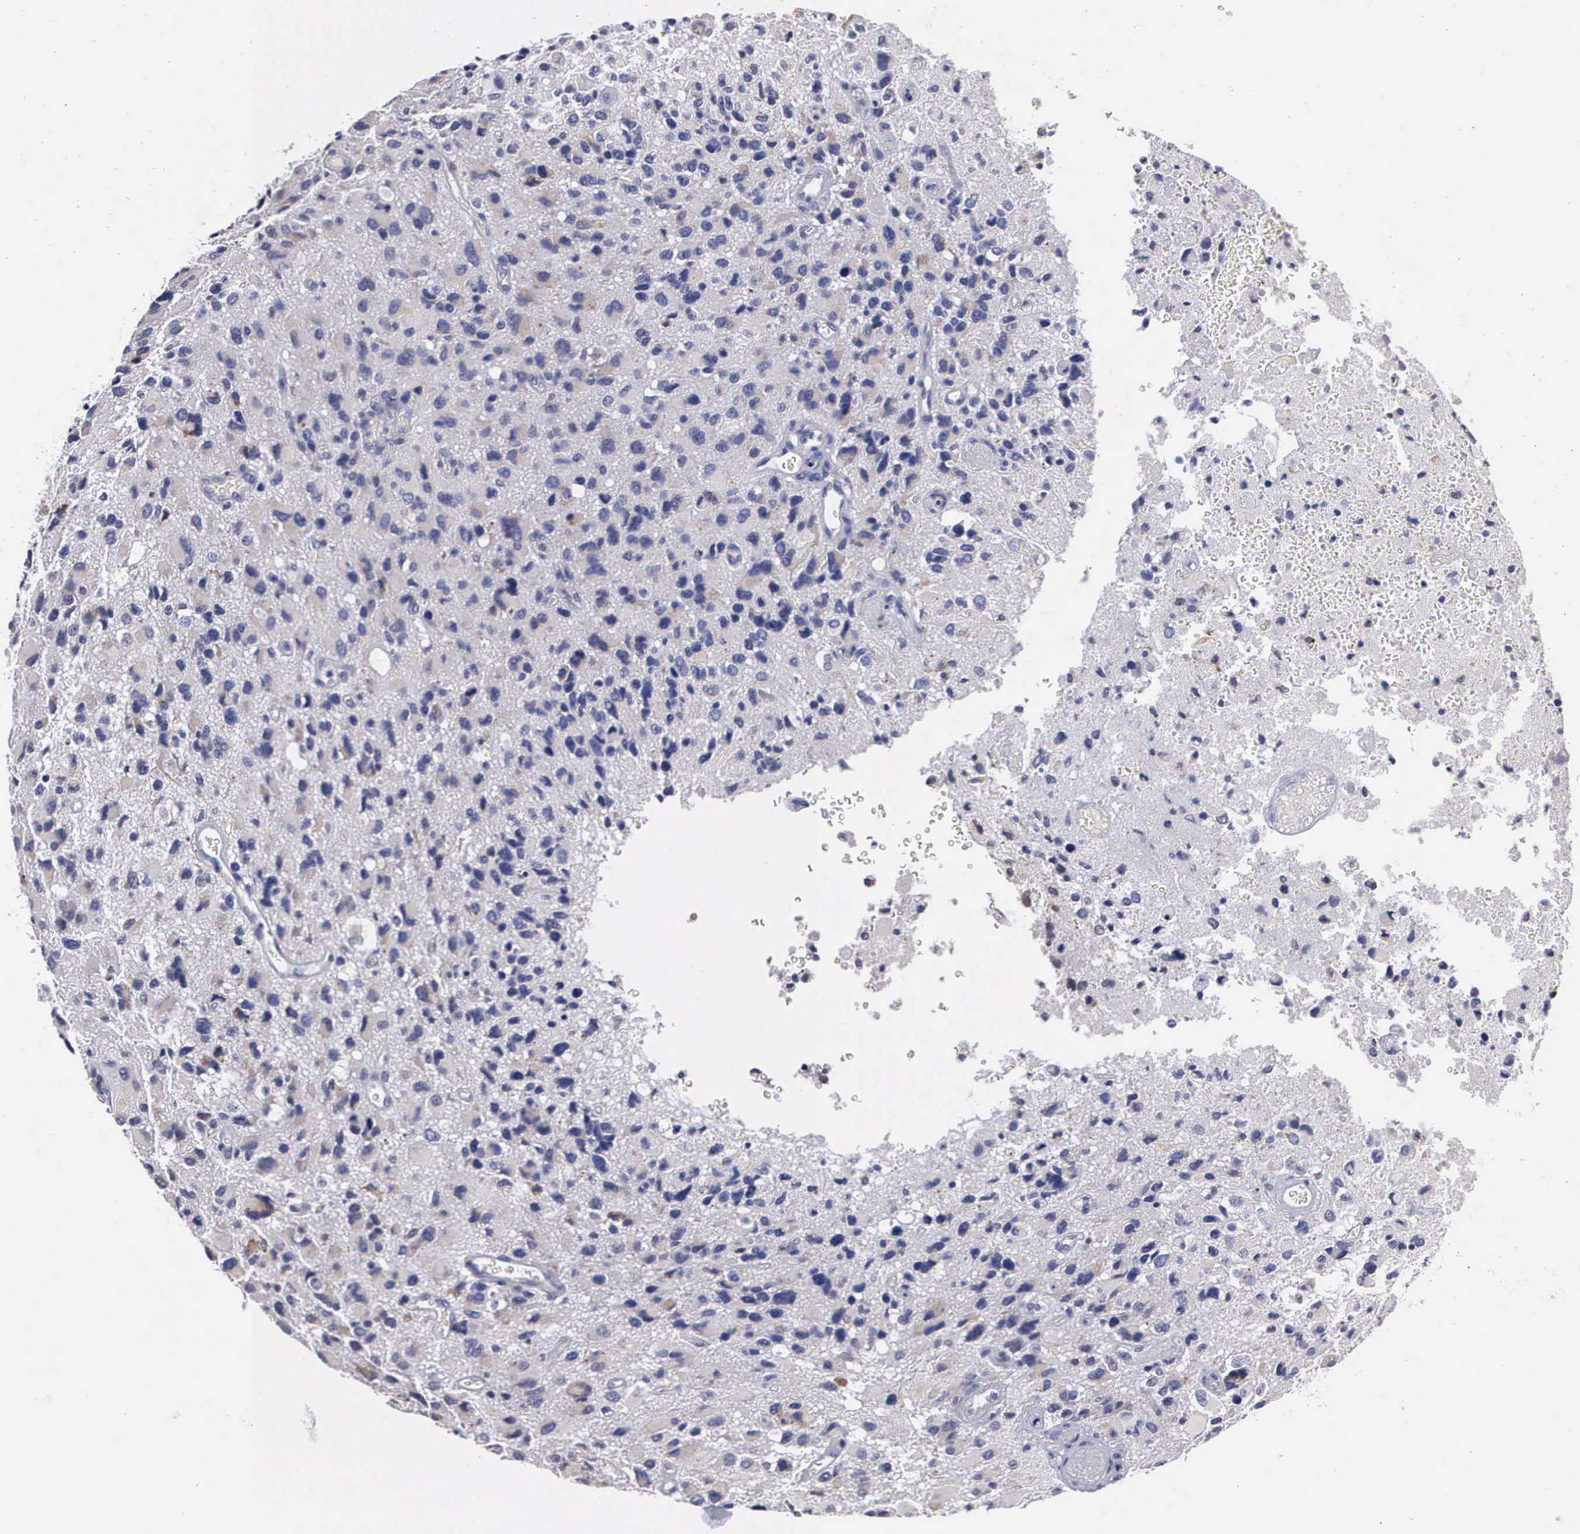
{"staining": {"intensity": "negative", "quantity": "none", "location": "none"}, "tissue": "glioma", "cell_type": "Tumor cells", "image_type": "cancer", "snomed": [{"axis": "morphology", "description": "Glioma, malignant, High grade"}, {"axis": "topography", "description": "Brain"}], "caption": "IHC histopathology image of glioma stained for a protein (brown), which reveals no staining in tumor cells.", "gene": "CRELD2", "patient": {"sex": "male", "age": 69}}